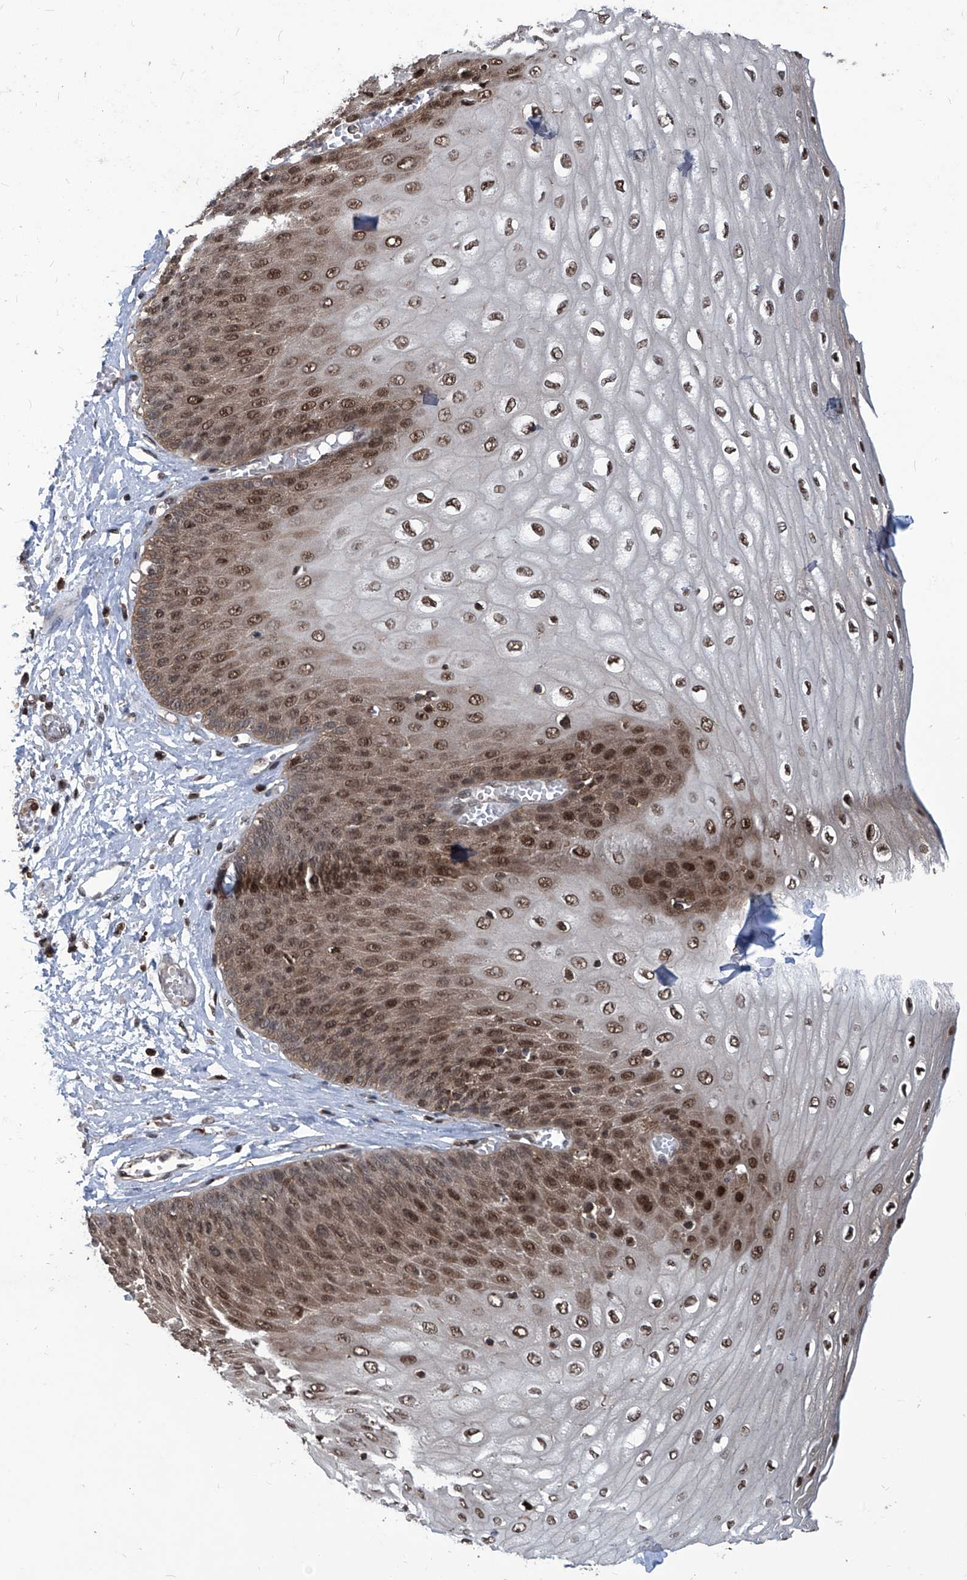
{"staining": {"intensity": "moderate", "quantity": ">75%", "location": "cytoplasmic/membranous,nuclear"}, "tissue": "esophagus", "cell_type": "Squamous epithelial cells", "image_type": "normal", "snomed": [{"axis": "morphology", "description": "Normal tissue, NOS"}, {"axis": "topography", "description": "Esophagus"}], "caption": "There is medium levels of moderate cytoplasmic/membranous,nuclear staining in squamous epithelial cells of benign esophagus, as demonstrated by immunohistochemical staining (brown color).", "gene": "PSMB1", "patient": {"sex": "male", "age": 60}}